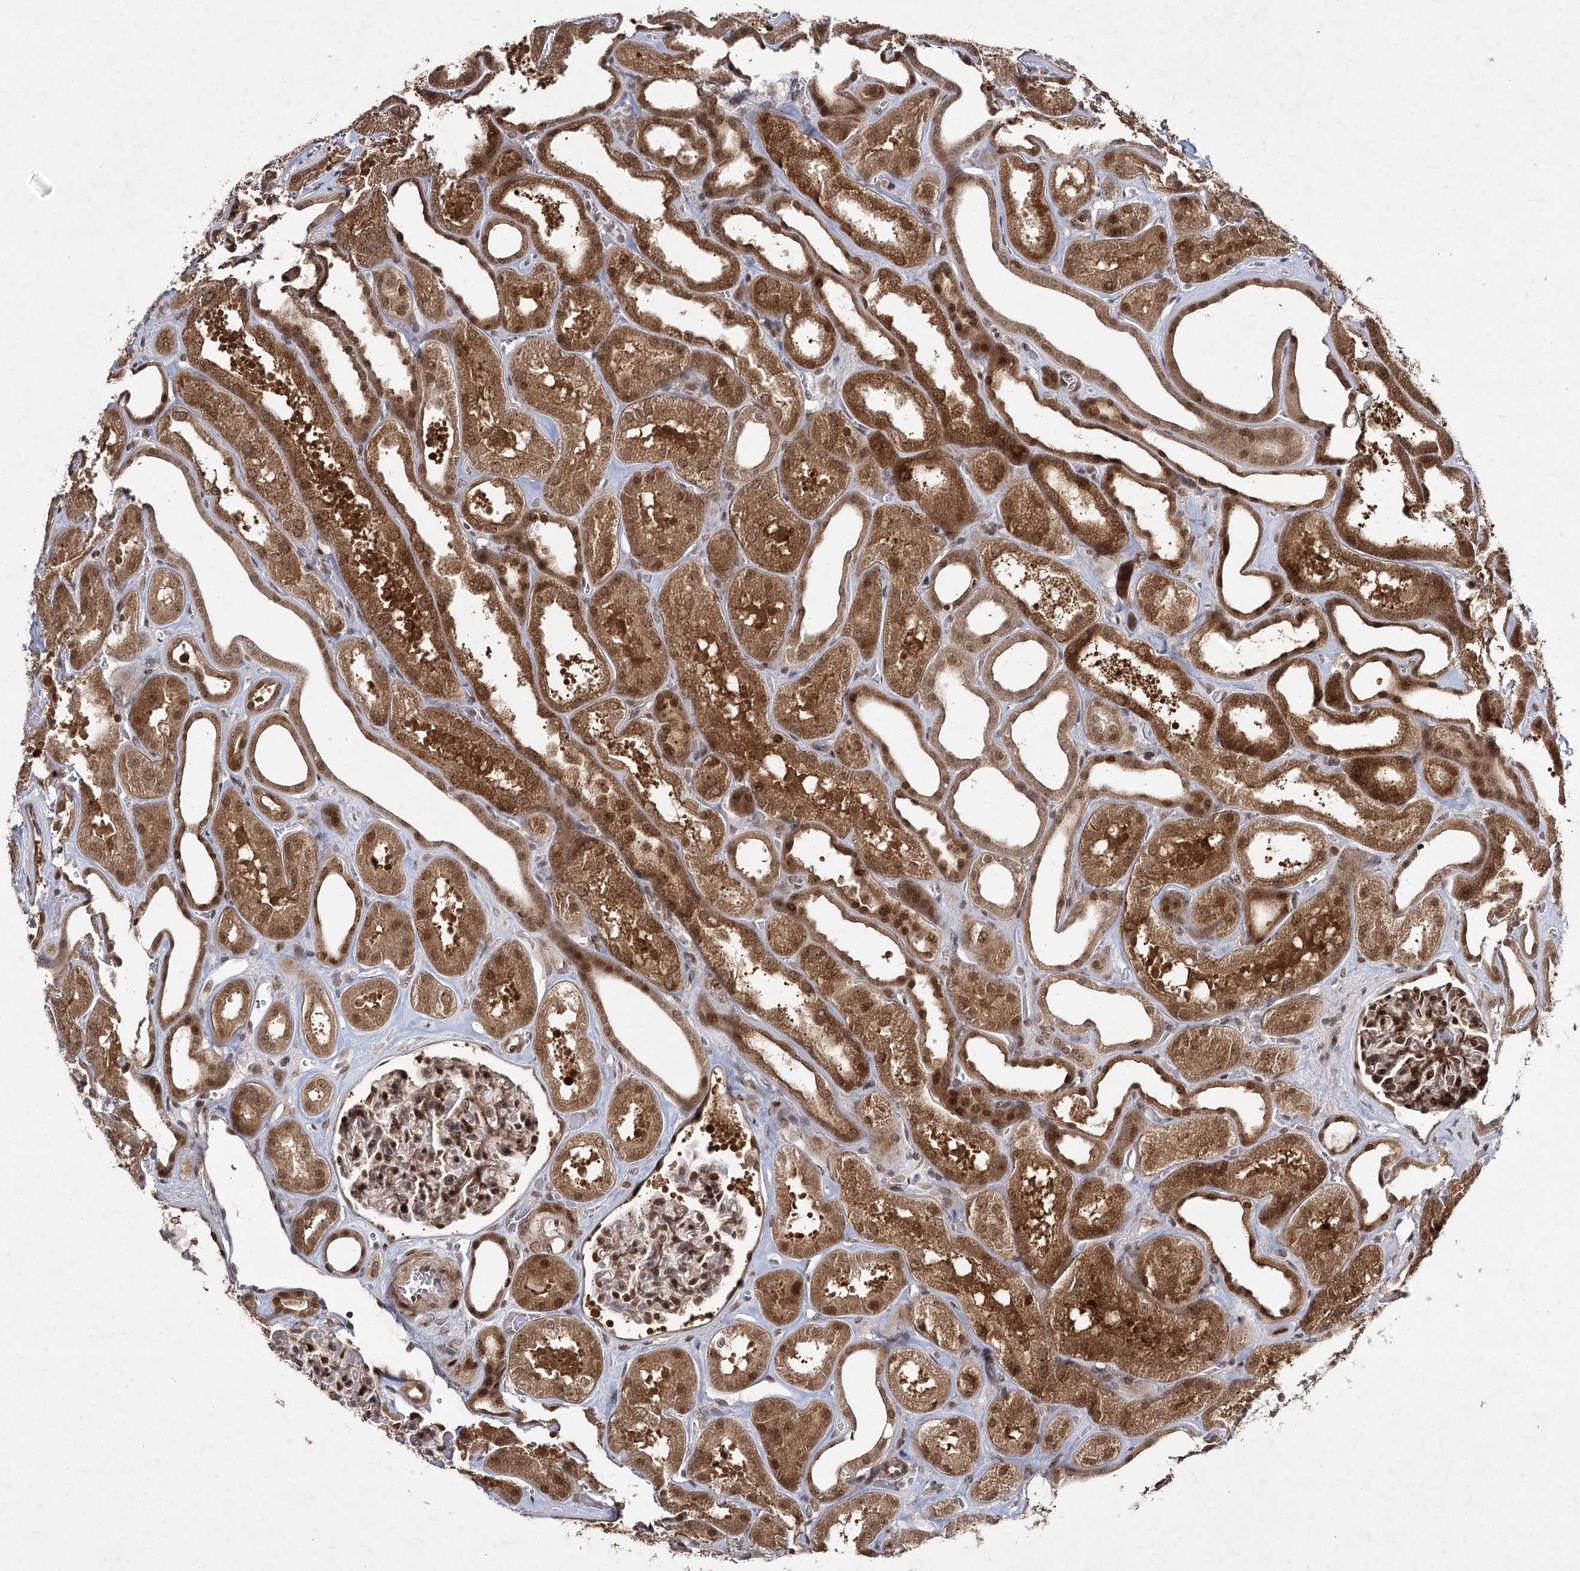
{"staining": {"intensity": "moderate", "quantity": ">75%", "location": "cytoplasmic/membranous,nuclear"}, "tissue": "kidney", "cell_type": "Cells in glomeruli", "image_type": "normal", "snomed": [{"axis": "morphology", "description": "Normal tissue, NOS"}, {"axis": "morphology", "description": "Adenocarcinoma, NOS"}, {"axis": "topography", "description": "Kidney"}], "caption": "Immunohistochemical staining of normal kidney shows >75% levels of moderate cytoplasmic/membranous,nuclear protein staining in approximately >75% of cells in glomeruli. The staining was performed using DAB (3,3'-diaminobenzidine) to visualize the protein expression in brown, while the nuclei were stained in blue with hematoxylin (Magnification: 20x).", "gene": "DCUN1D4", "patient": {"sex": "female", "age": 68}}